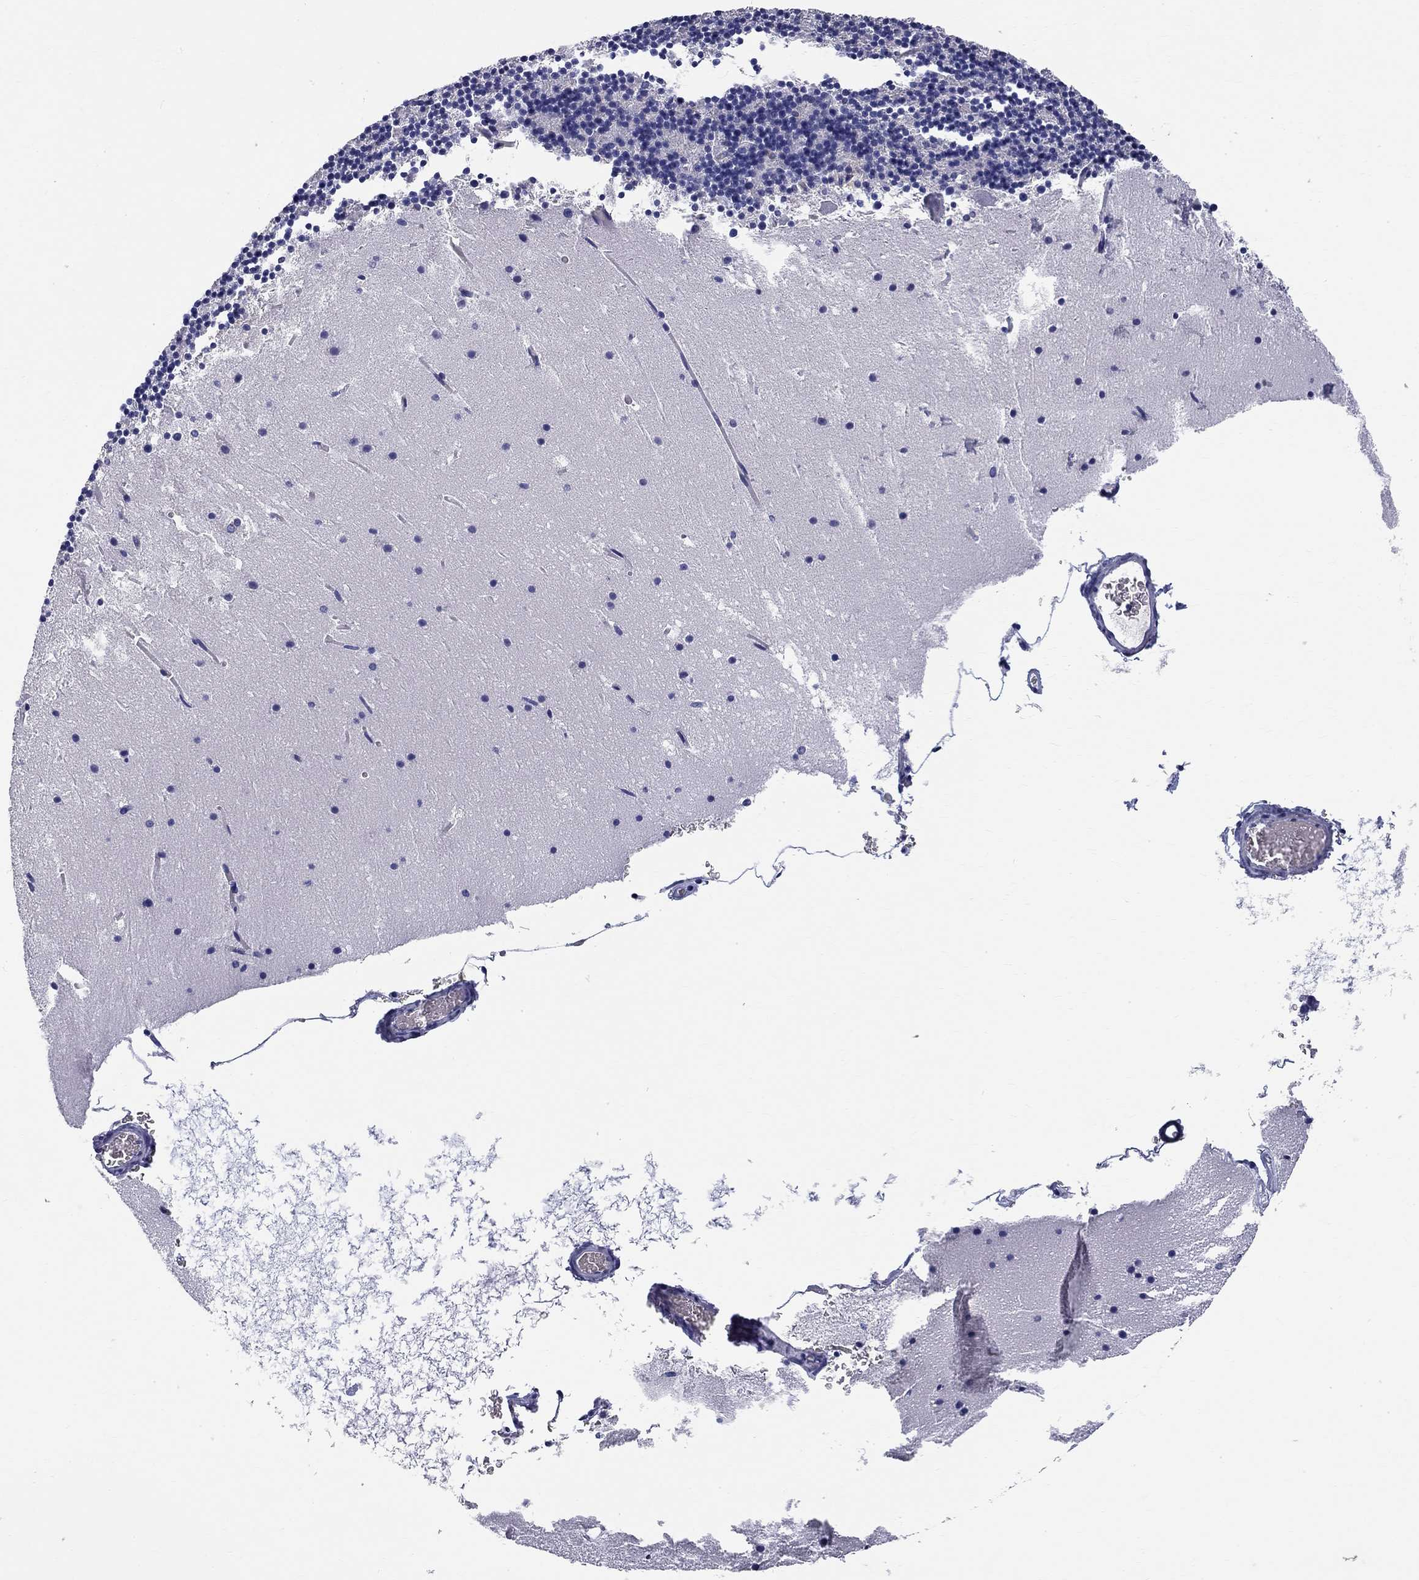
{"staining": {"intensity": "negative", "quantity": "none", "location": "none"}, "tissue": "cerebellum", "cell_type": "Cells in granular layer", "image_type": "normal", "snomed": [{"axis": "morphology", "description": "Normal tissue, NOS"}, {"axis": "topography", "description": "Cerebellum"}], "caption": "DAB immunohistochemical staining of benign cerebellum demonstrates no significant staining in cells in granular layer.", "gene": "PHOX2B", "patient": {"sex": "male", "age": 37}}